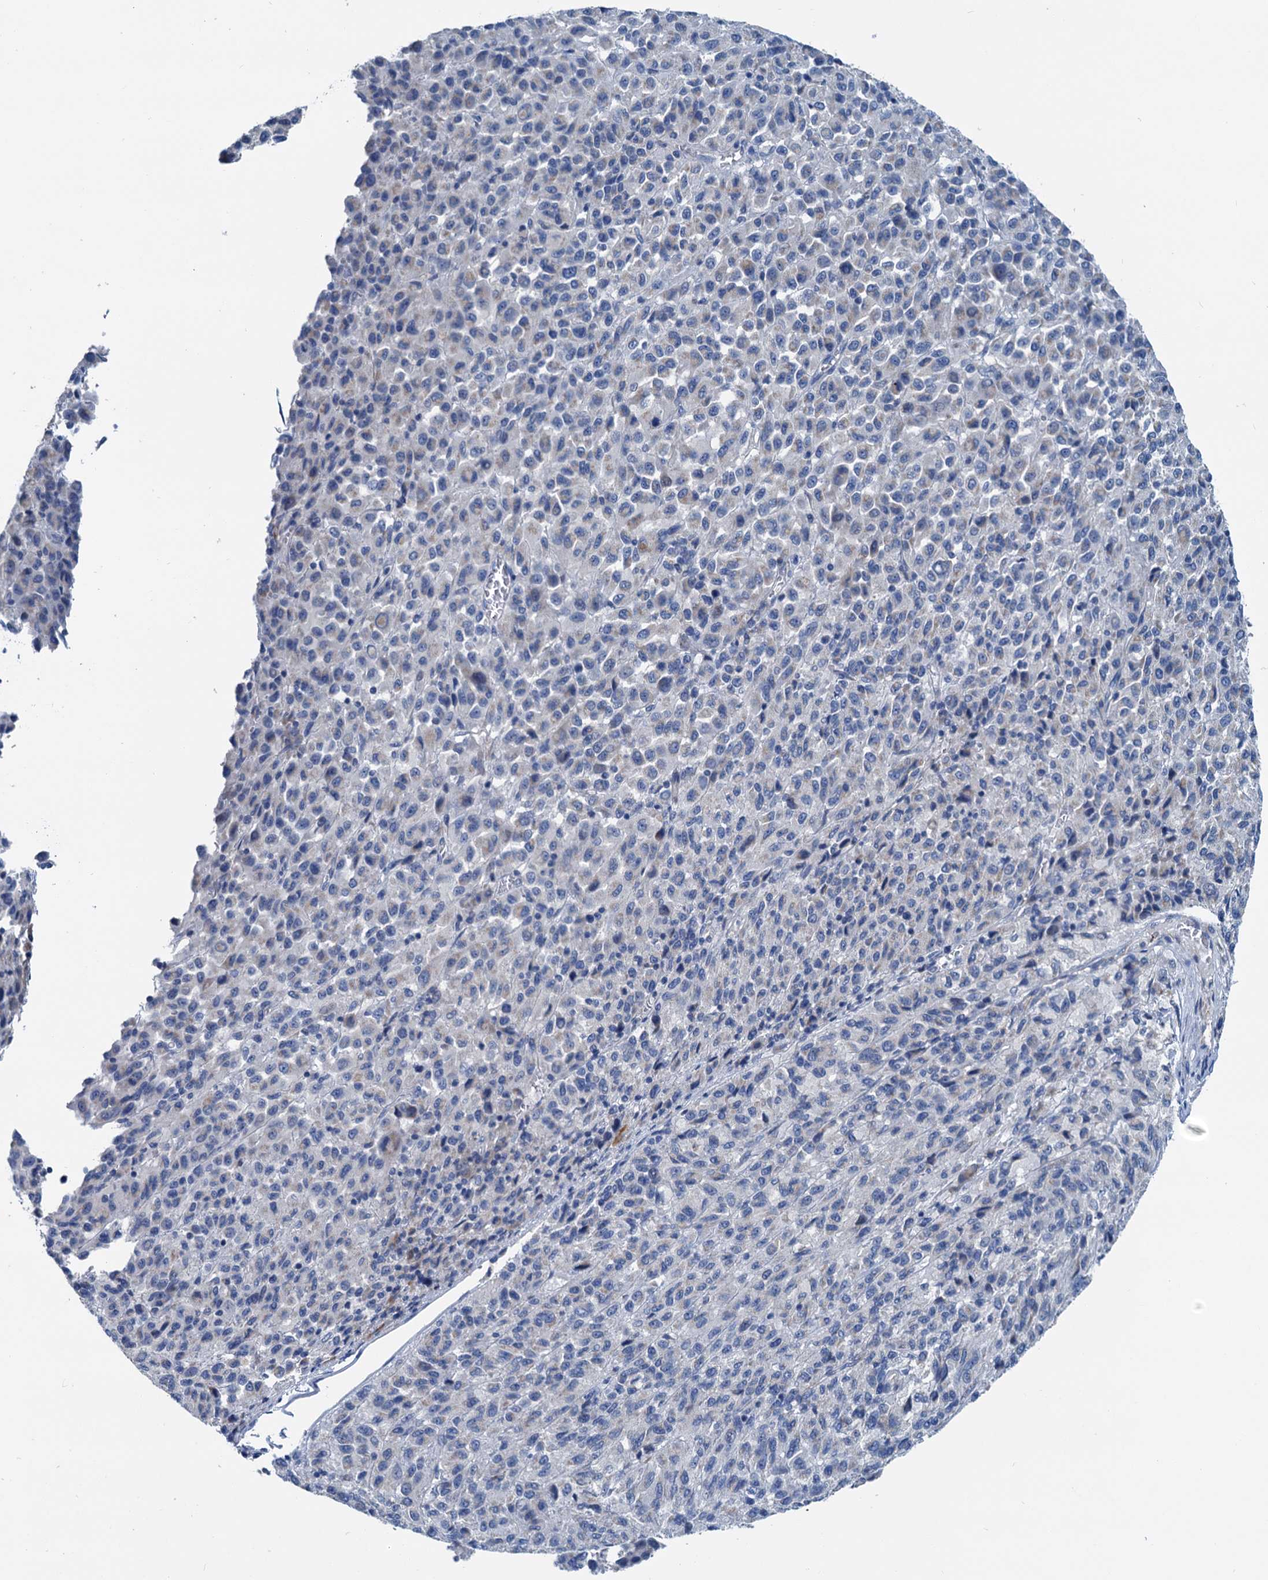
{"staining": {"intensity": "negative", "quantity": "none", "location": "none"}, "tissue": "melanoma", "cell_type": "Tumor cells", "image_type": "cancer", "snomed": [{"axis": "morphology", "description": "Malignant melanoma, Metastatic site"}, {"axis": "topography", "description": "Lung"}], "caption": "Human malignant melanoma (metastatic site) stained for a protein using immunohistochemistry (IHC) reveals no staining in tumor cells.", "gene": "ELAC1", "patient": {"sex": "male", "age": 64}}